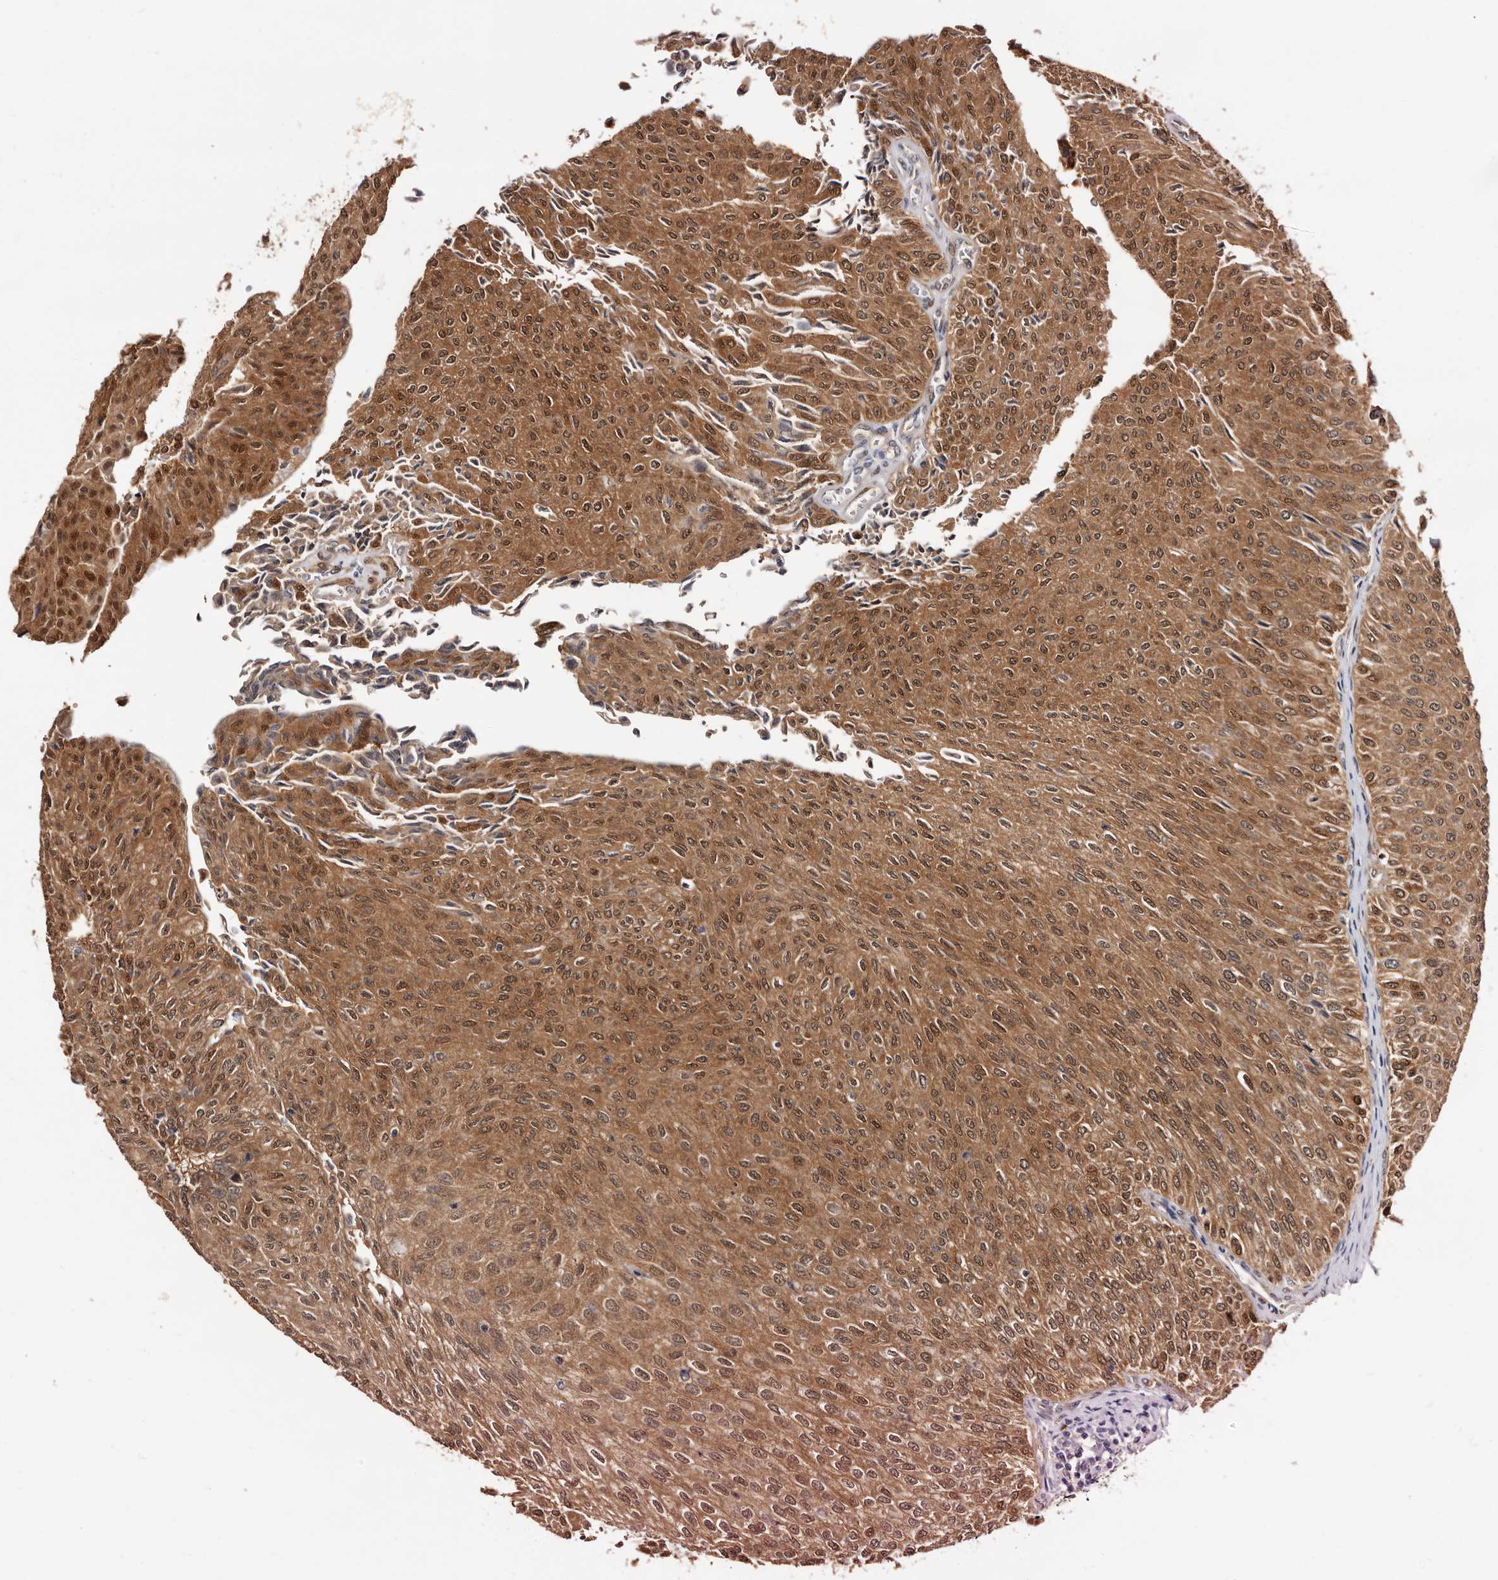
{"staining": {"intensity": "moderate", "quantity": ">75%", "location": "cytoplasmic/membranous,nuclear"}, "tissue": "urothelial cancer", "cell_type": "Tumor cells", "image_type": "cancer", "snomed": [{"axis": "morphology", "description": "Urothelial carcinoma, Low grade"}, {"axis": "topography", "description": "Urinary bladder"}], "caption": "Moderate cytoplasmic/membranous and nuclear staining for a protein is seen in about >75% of tumor cells of urothelial carcinoma (low-grade) using immunohistochemistry (IHC).", "gene": "TP53I3", "patient": {"sex": "male", "age": 78}}